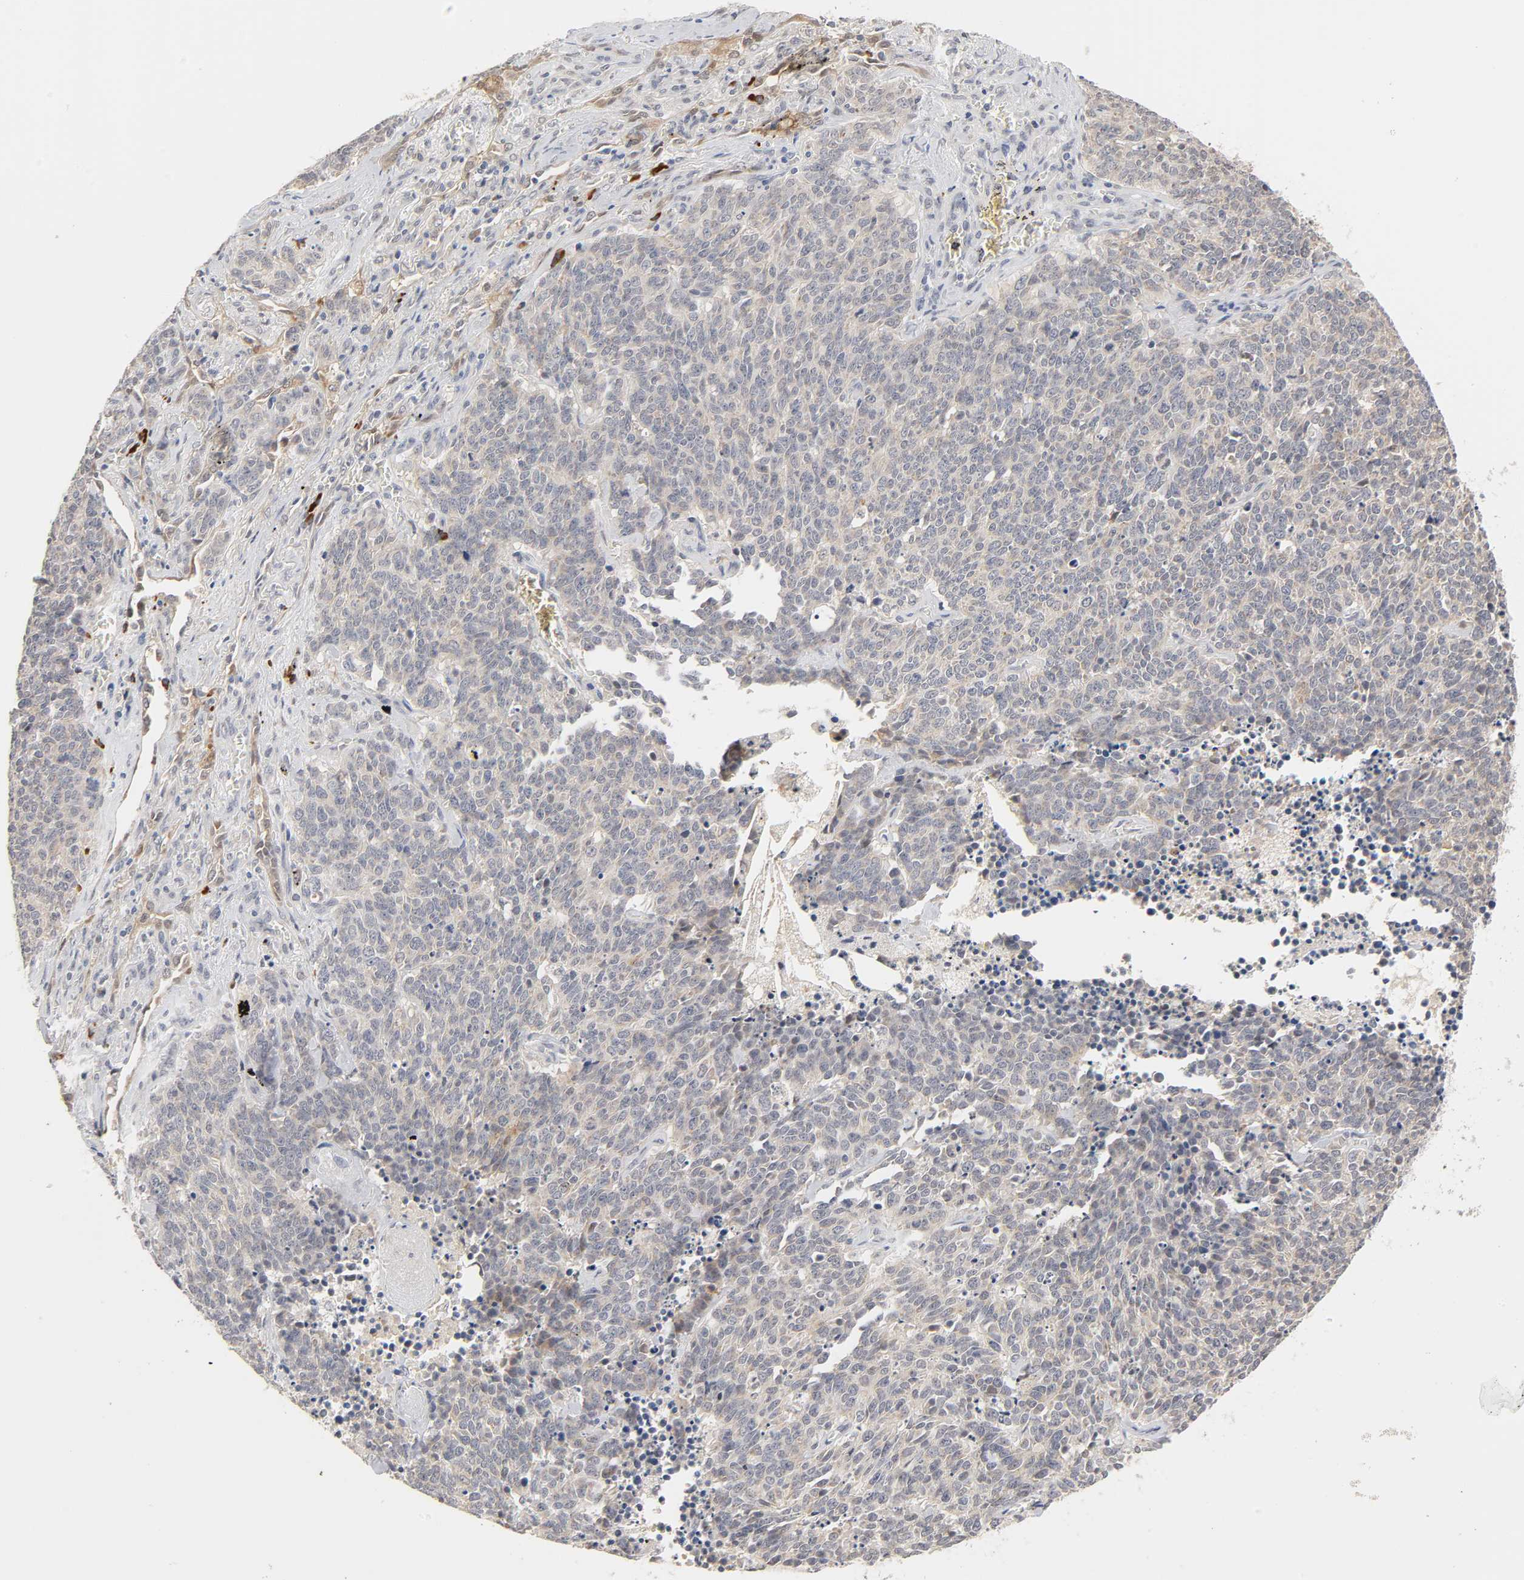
{"staining": {"intensity": "moderate", "quantity": ">75%", "location": "cytoplasmic/membranous"}, "tissue": "lung cancer", "cell_type": "Tumor cells", "image_type": "cancer", "snomed": [{"axis": "morphology", "description": "Neoplasm, malignant, NOS"}, {"axis": "topography", "description": "Lung"}], "caption": "IHC (DAB (3,3'-diaminobenzidine)) staining of human lung cancer shows moderate cytoplasmic/membranous protein staining in approximately >75% of tumor cells. (DAB (3,3'-diaminobenzidine) = brown stain, brightfield microscopy at high magnification).", "gene": "GSTZ1", "patient": {"sex": "female", "age": 58}}